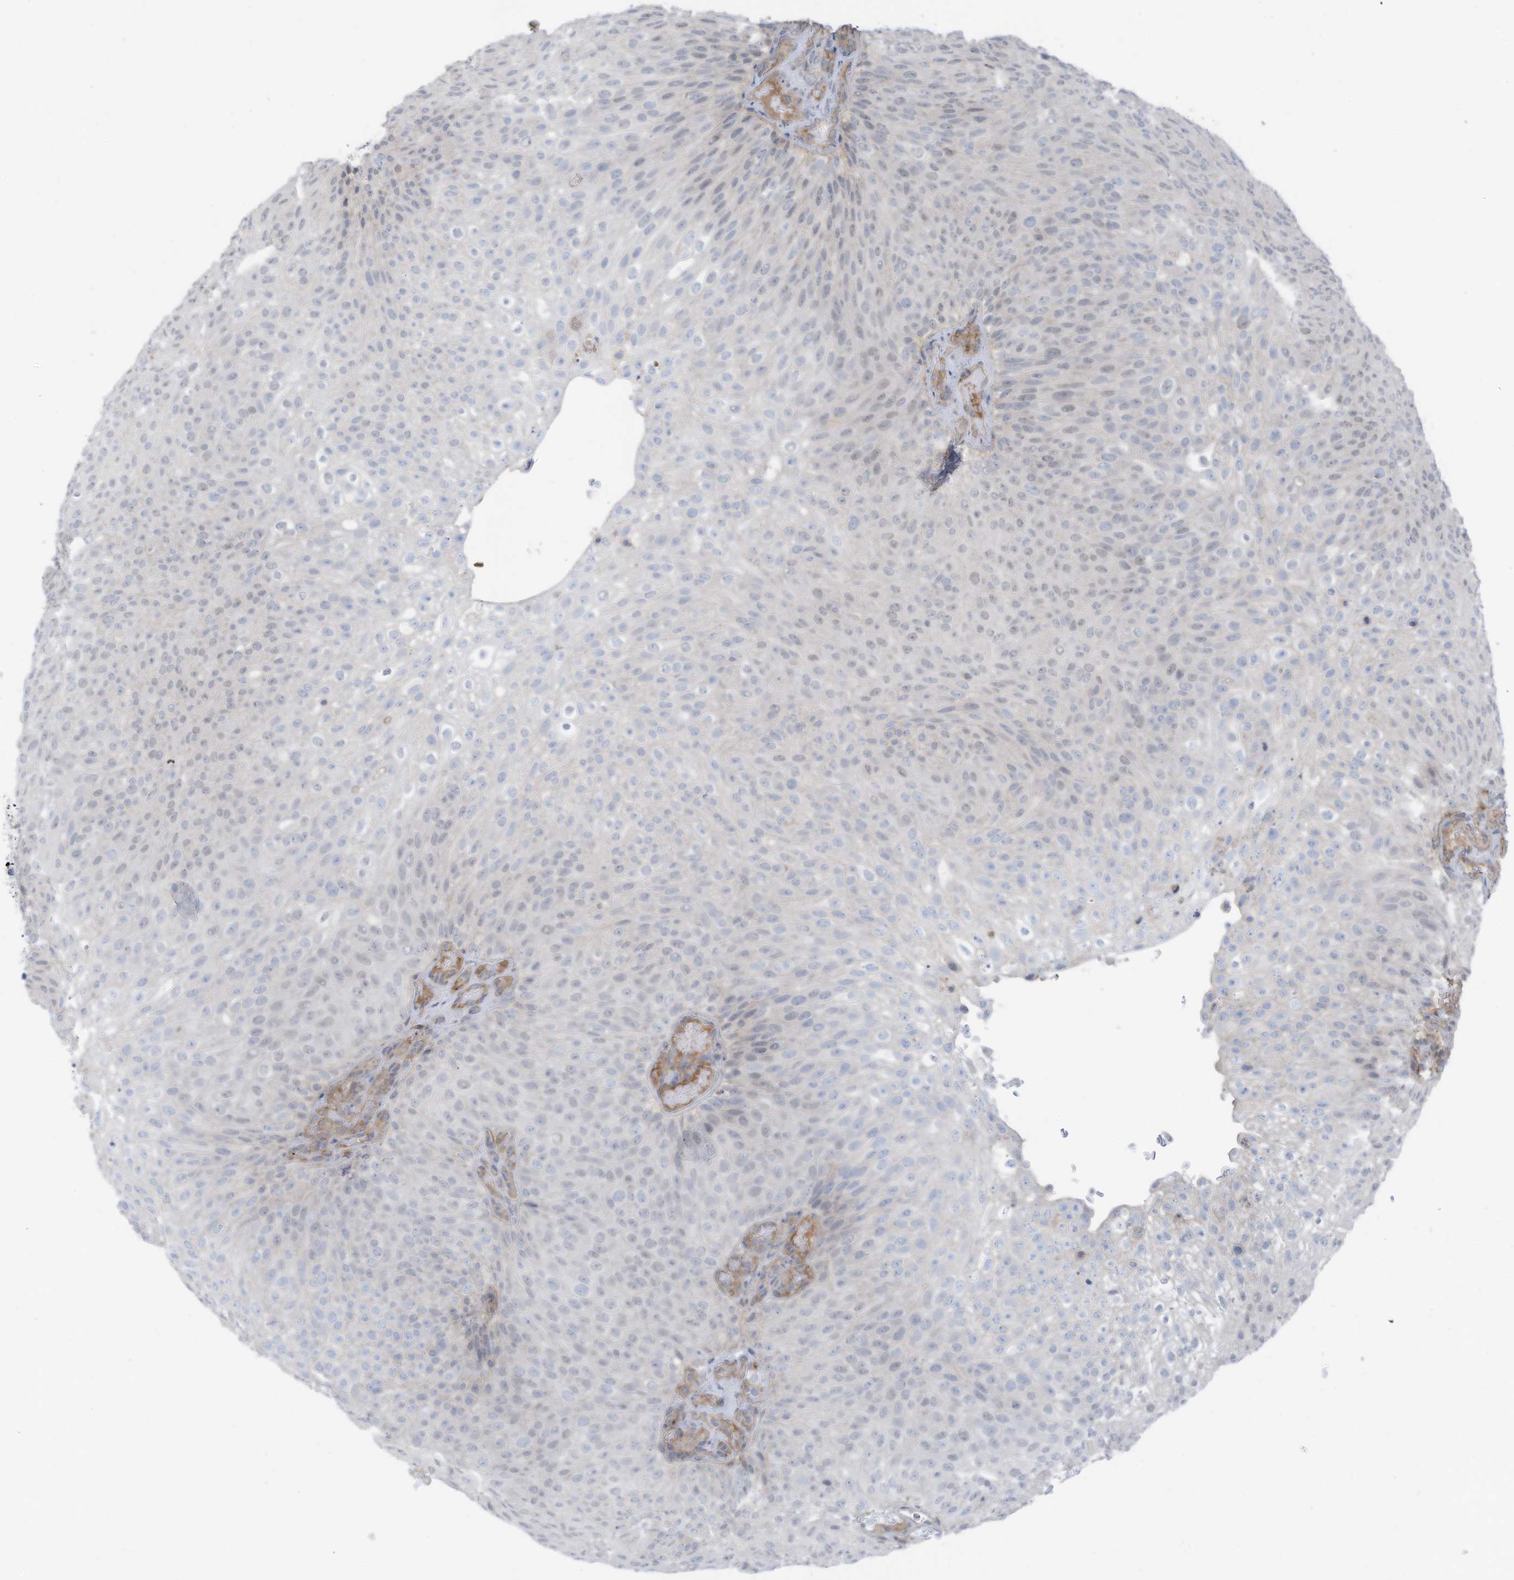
{"staining": {"intensity": "weak", "quantity": "<25%", "location": "nuclear"}, "tissue": "urothelial cancer", "cell_type": "Tumor cells", "image_type": "cancer", "snomed": [{"axis": "morphology", "description": "Urothelial carcinoma, Low grade"}, {"axis": "topography", "description": "Urinary bladder"}], "caption": "Immunohistochemistry (IHC) of human urothelial cancer exhibits no expression in tumor cells. (DAB immunohistochemistry (IHC) visualized using brightfield microscopy, high magnification).", "gene": "ZNF846", "patient": {"sex": "male", "age": 78}}